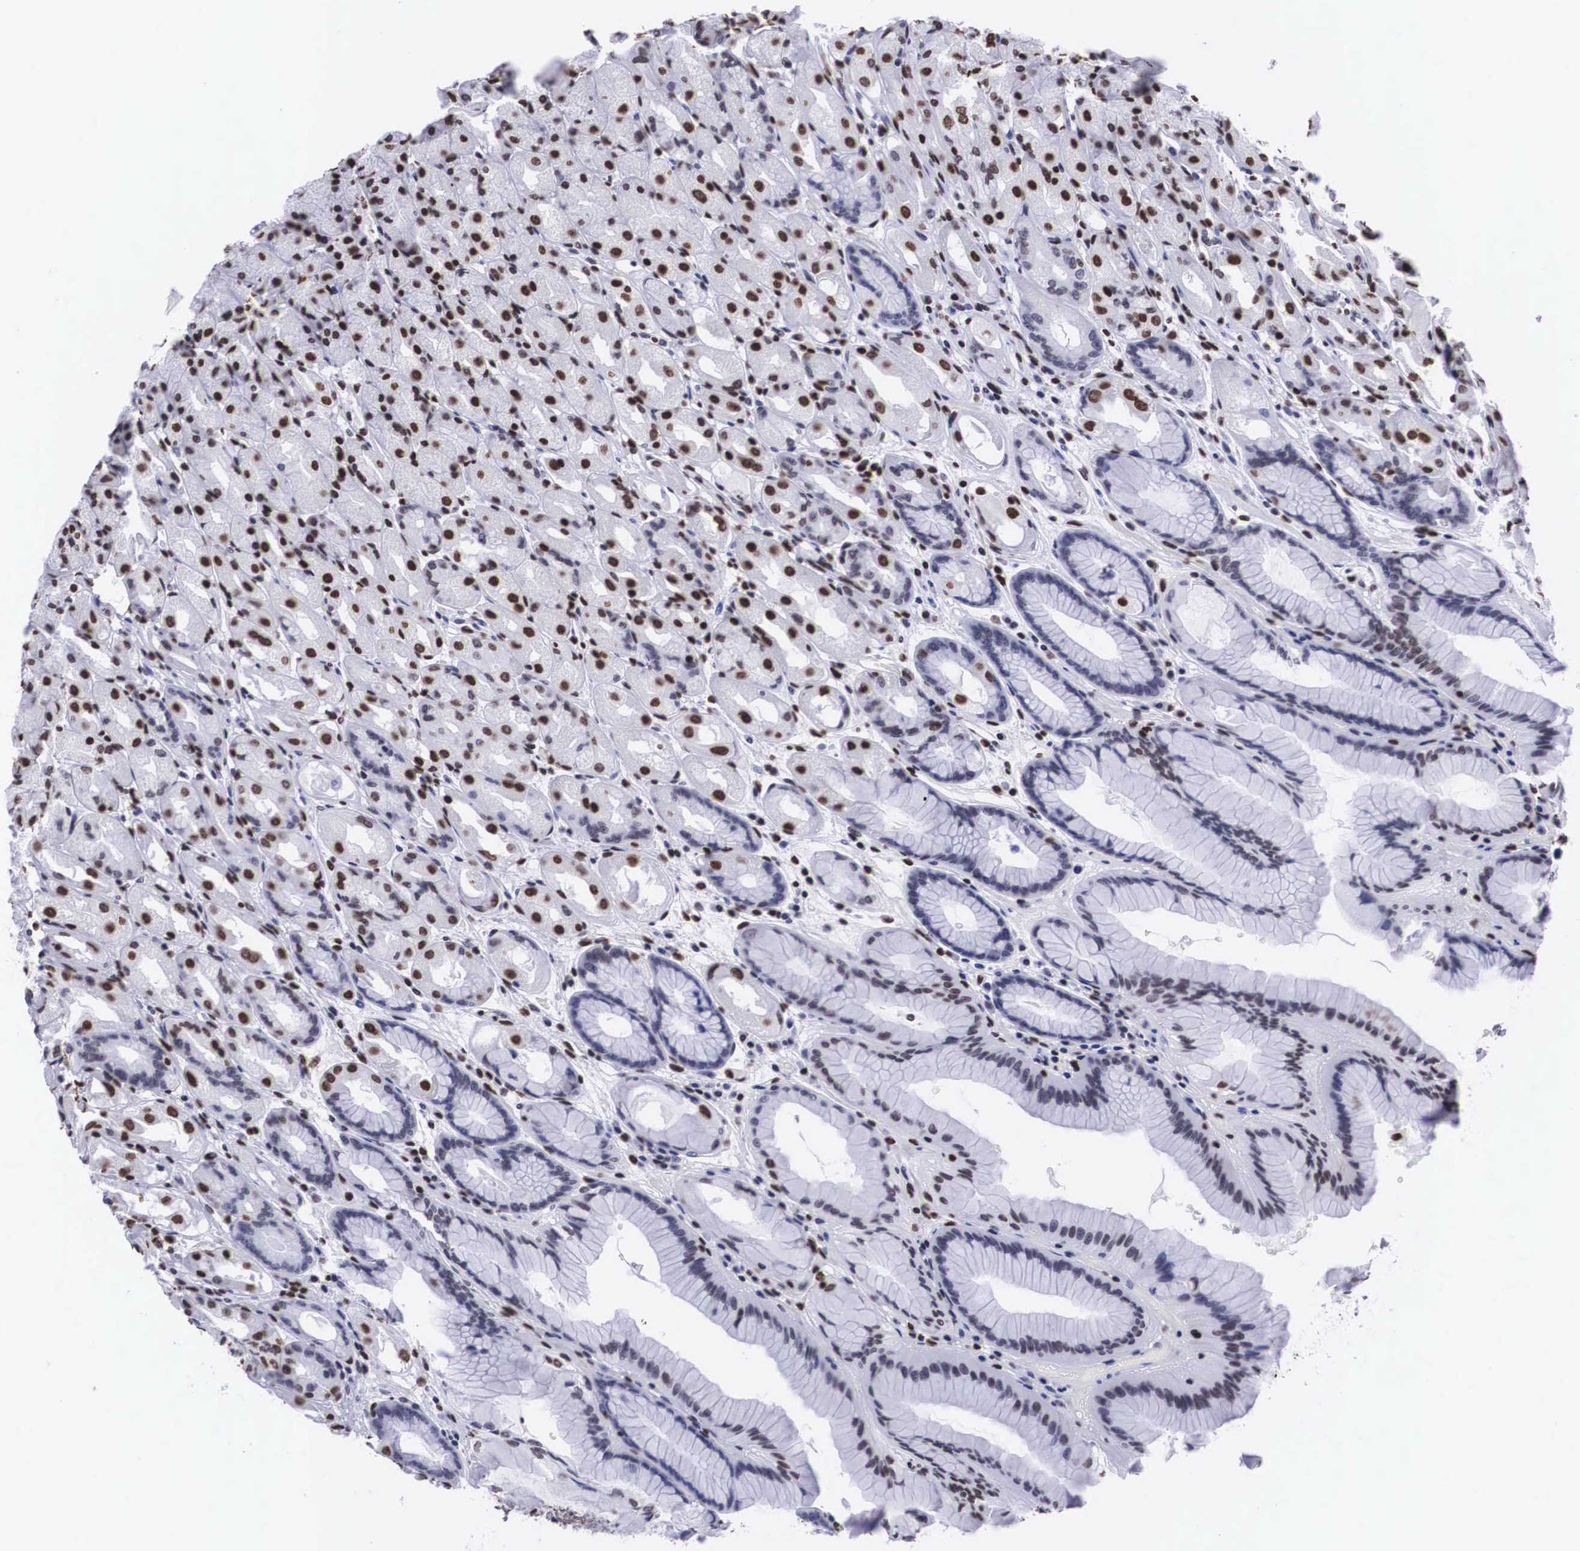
{"staining": {"intensity": "strong", "quantity": "25%-75%", "location": "nuclear"}, "tissue": "stomach", "cell_type": "Glandular cells", "image_type": "normal", "snomed": [{"axis": "morphology", "description": "Normal tissue, NOS"}, {"axis": "topography", "description": "Stomach, upper"}], "caption": "Immunohistochemistry (IHC) histopathology image of unremarkable stomach: stomach stained using immunohistochemistry (IHC) shows high levels of strong protein expression localized specifically in the nuclear of glandular cells, appearing as a nuclear brown color.", "gene": "MECP2", "patient": {"sex": "female", "age": 75}}